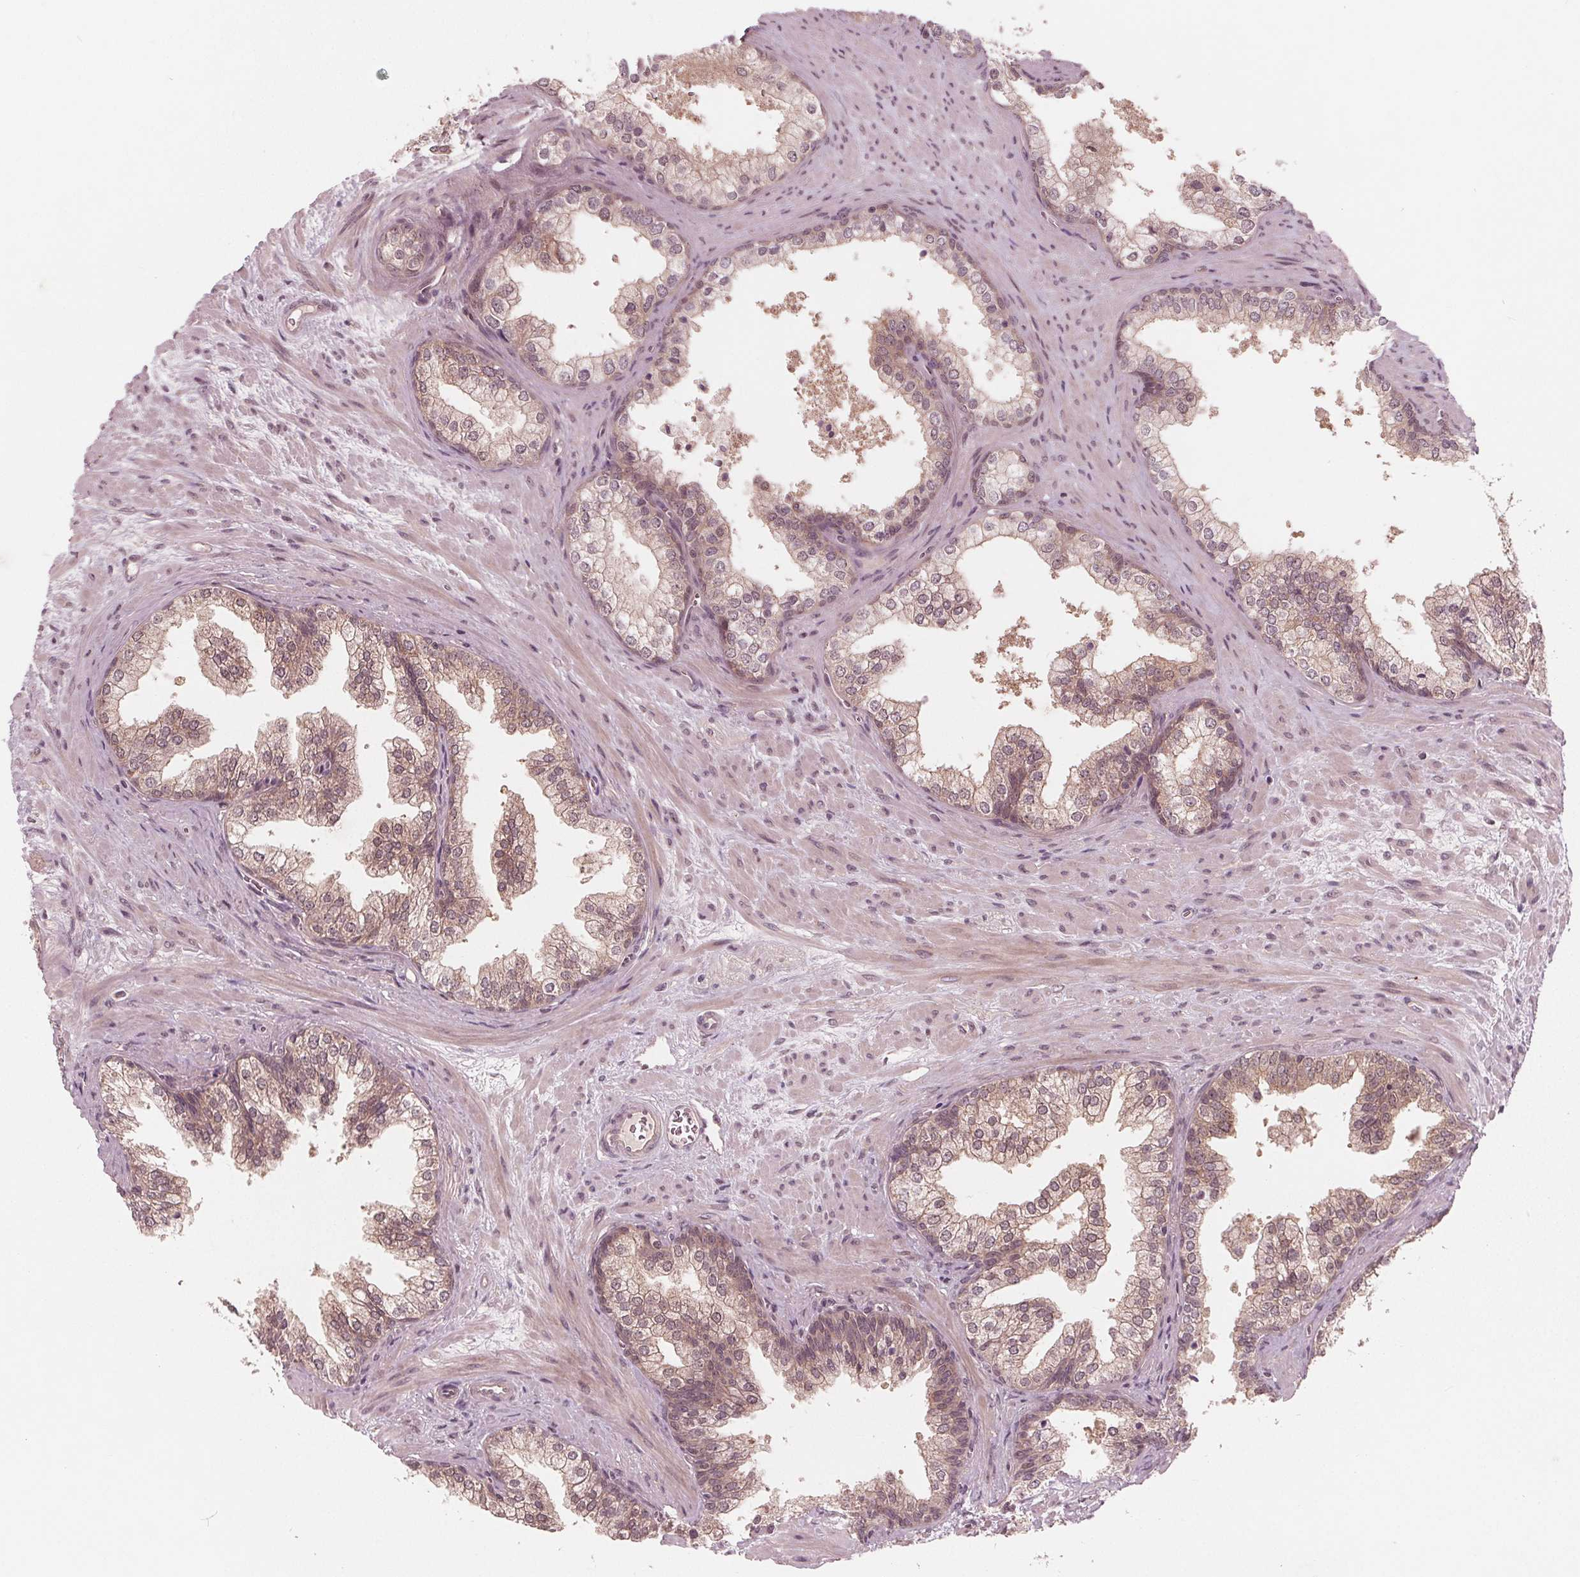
{"staining": {"intensity": "weak", "quantity": "25%-75%", "location": "cytoplasmic/membranous,nuclear"}, "tissue": "prostate", "cell_type": "Glandular cells", "image_type": "normal", "snomed": [{"axis": "morphology", "description": "Normal tissue, NOS"}, {"axis": "topography", "description": "Prostate"}], "caption": "Protein positivity by immunohistochemistry demonstrates weak cytoplasmic/membranous,nuclear expression in about 25%-75% of glandular cells in normal prostate.", "gene": "UBALD1", "patient": {"sex": "male", "age": 79}}